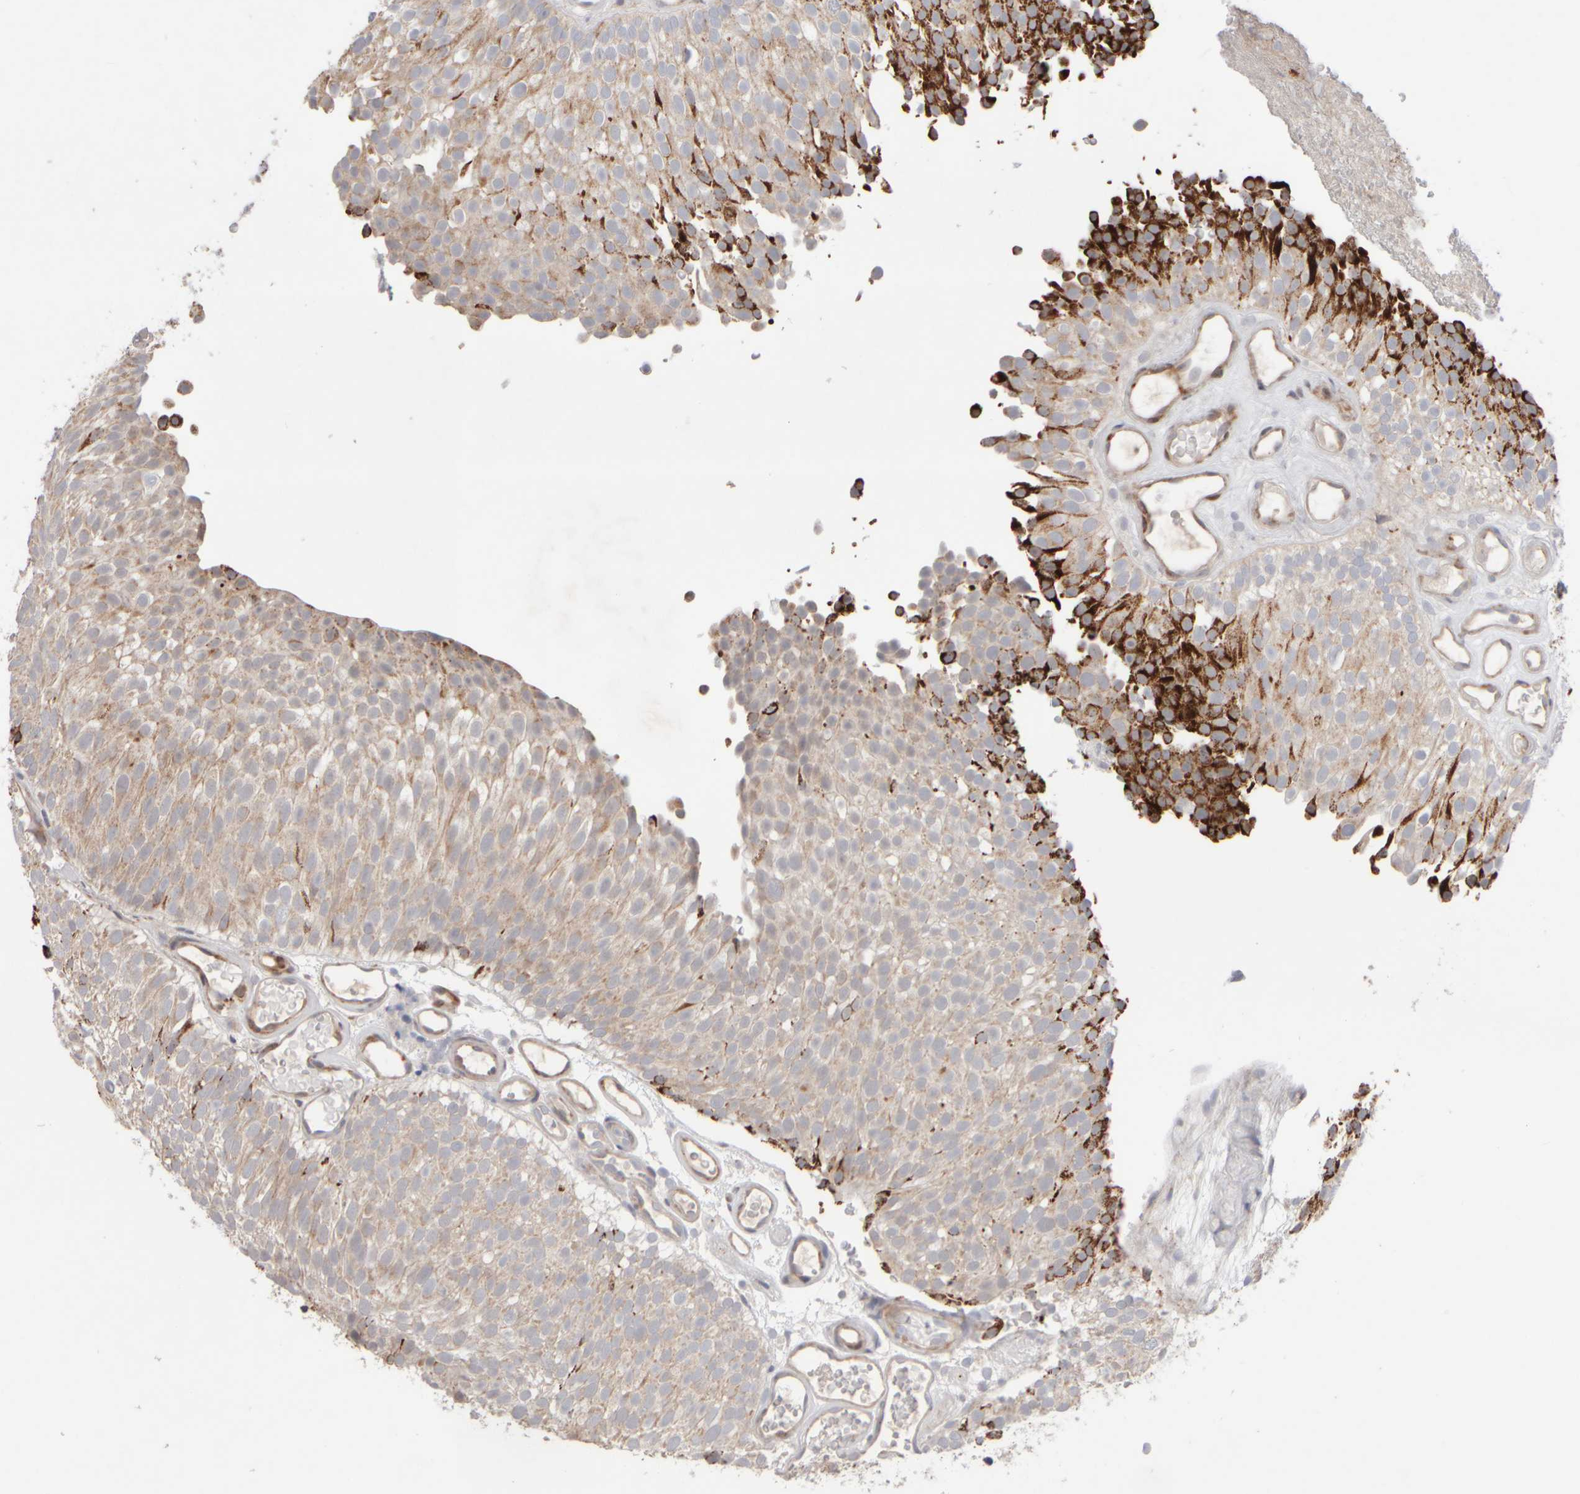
{"staining": {"intensity": "strong", "quantity": "<25%", "location": "cytoplasmic/membranous"}, "tissue": "urothelial cancer", "cell_type": "Tumor cells", "image_type": "cancer", "snomed": [{"axis": "morphology", "description": "Urothelial carcinoma, Low grade"}, {"axis": "topography", "description": "Urinary bladder"}], "caption": "An IHC image of neoplastic tissue is shown. Protein staining in brown shows strong cytoplasmic/membranous positivity in urothelial carcinoma (low-grade) within tumor cells. The protein of interest is shown in brown color, while the nuclei are stained blue.", "gene": "CHADL", "patient": {"sex": "male", "age": 78}}